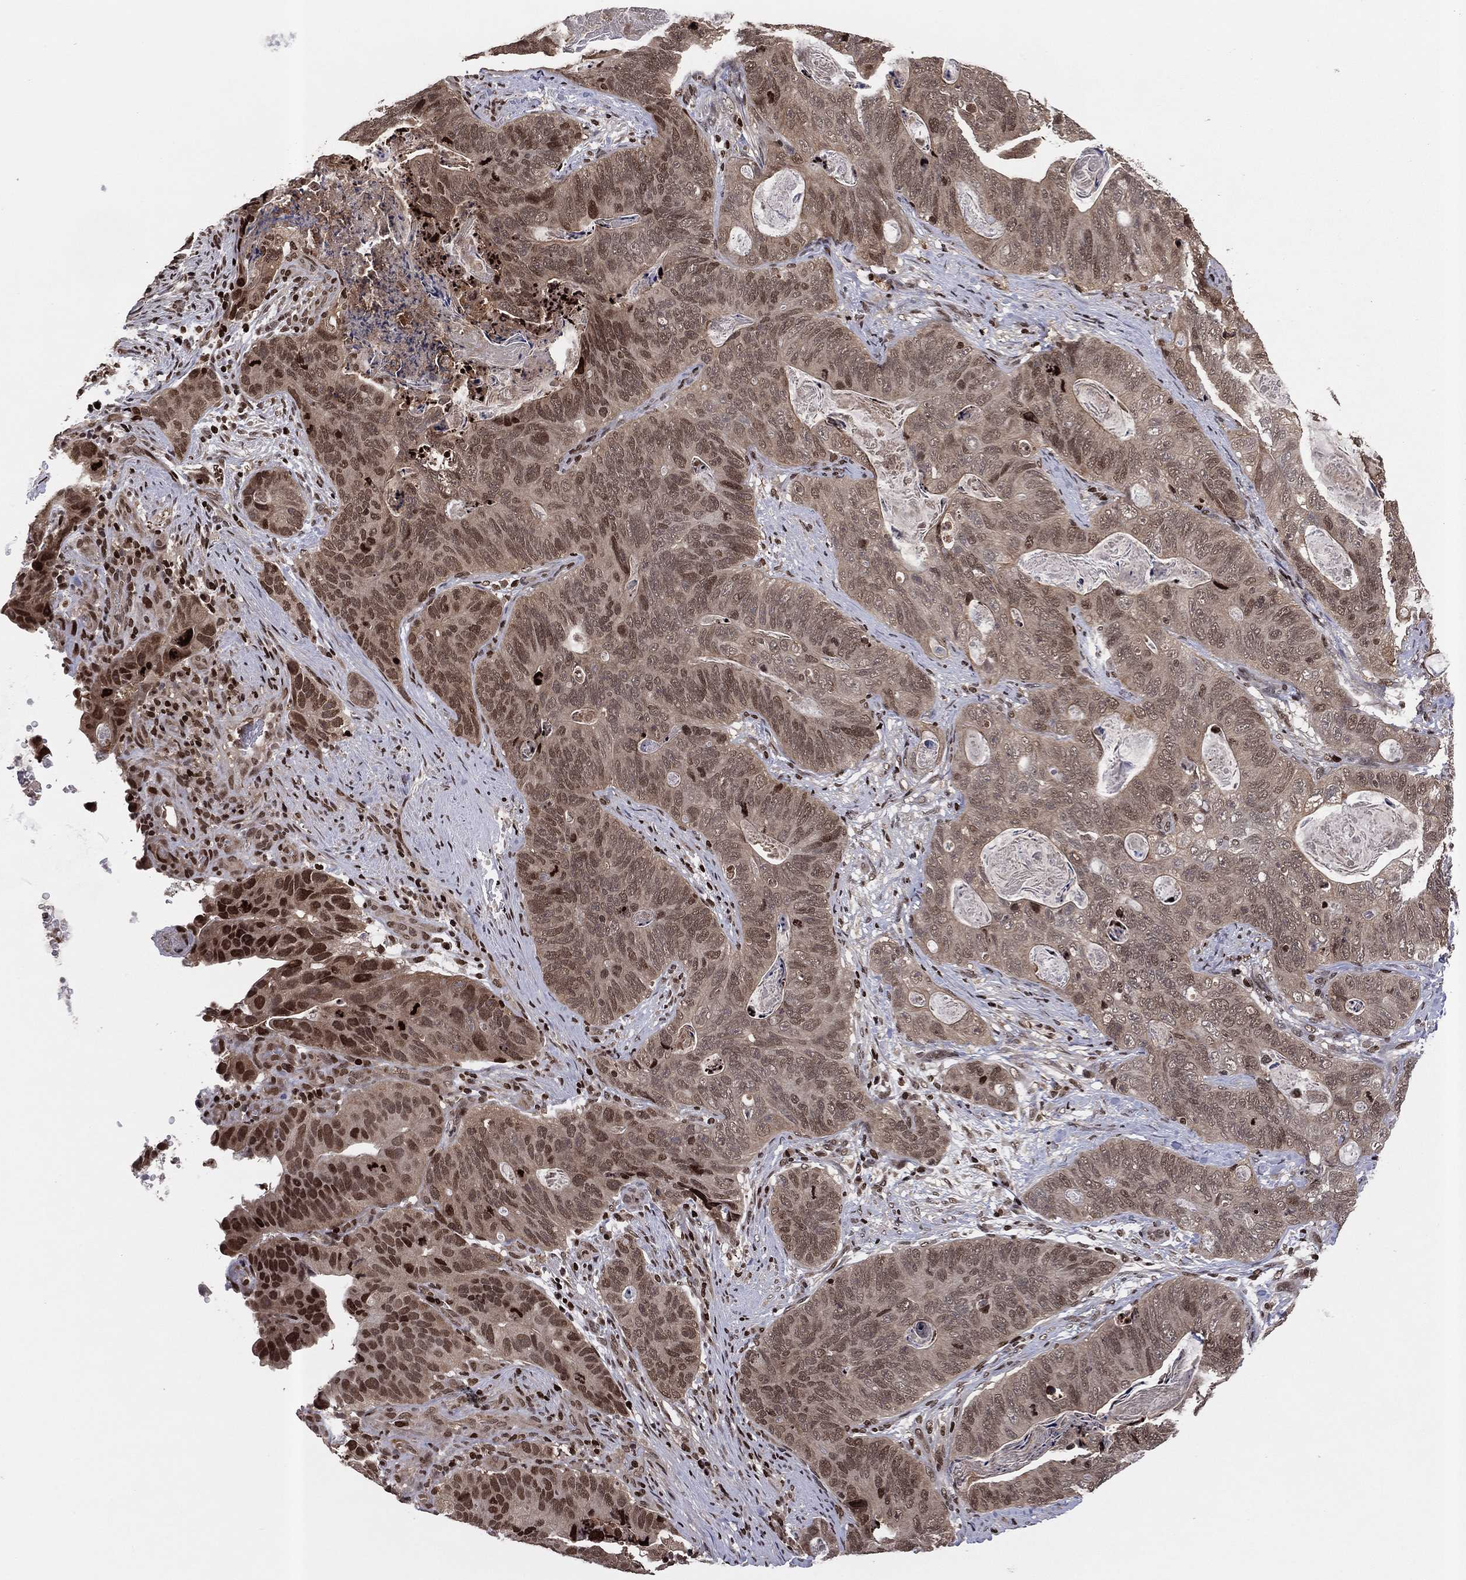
{"staining": {"intensity": "strong", "quantity": "25%-75%", "location": "cytoplasmic/membranous,nuclear"}, "tissue": "stomach cancer", "cell_type": "Tumor cells", "image_type": "cancer", "snomed": [{"axis": "morphology", "description": "Normal tissue, NOS"}, {"axis": "morphology", "description": "Adenocarcinoma, NOS"}, {"axis": "topography", "description": "Stomach"}], "caption": "Immunohistochemical staining of human stomach adenocarcinoma shows high levels of strong cytoplasmic/membranous and nuclear staining in about 25%-75% of tumor cells.", "gene": "PSMA1", "patient": {"sex": "female", "age": 89}}